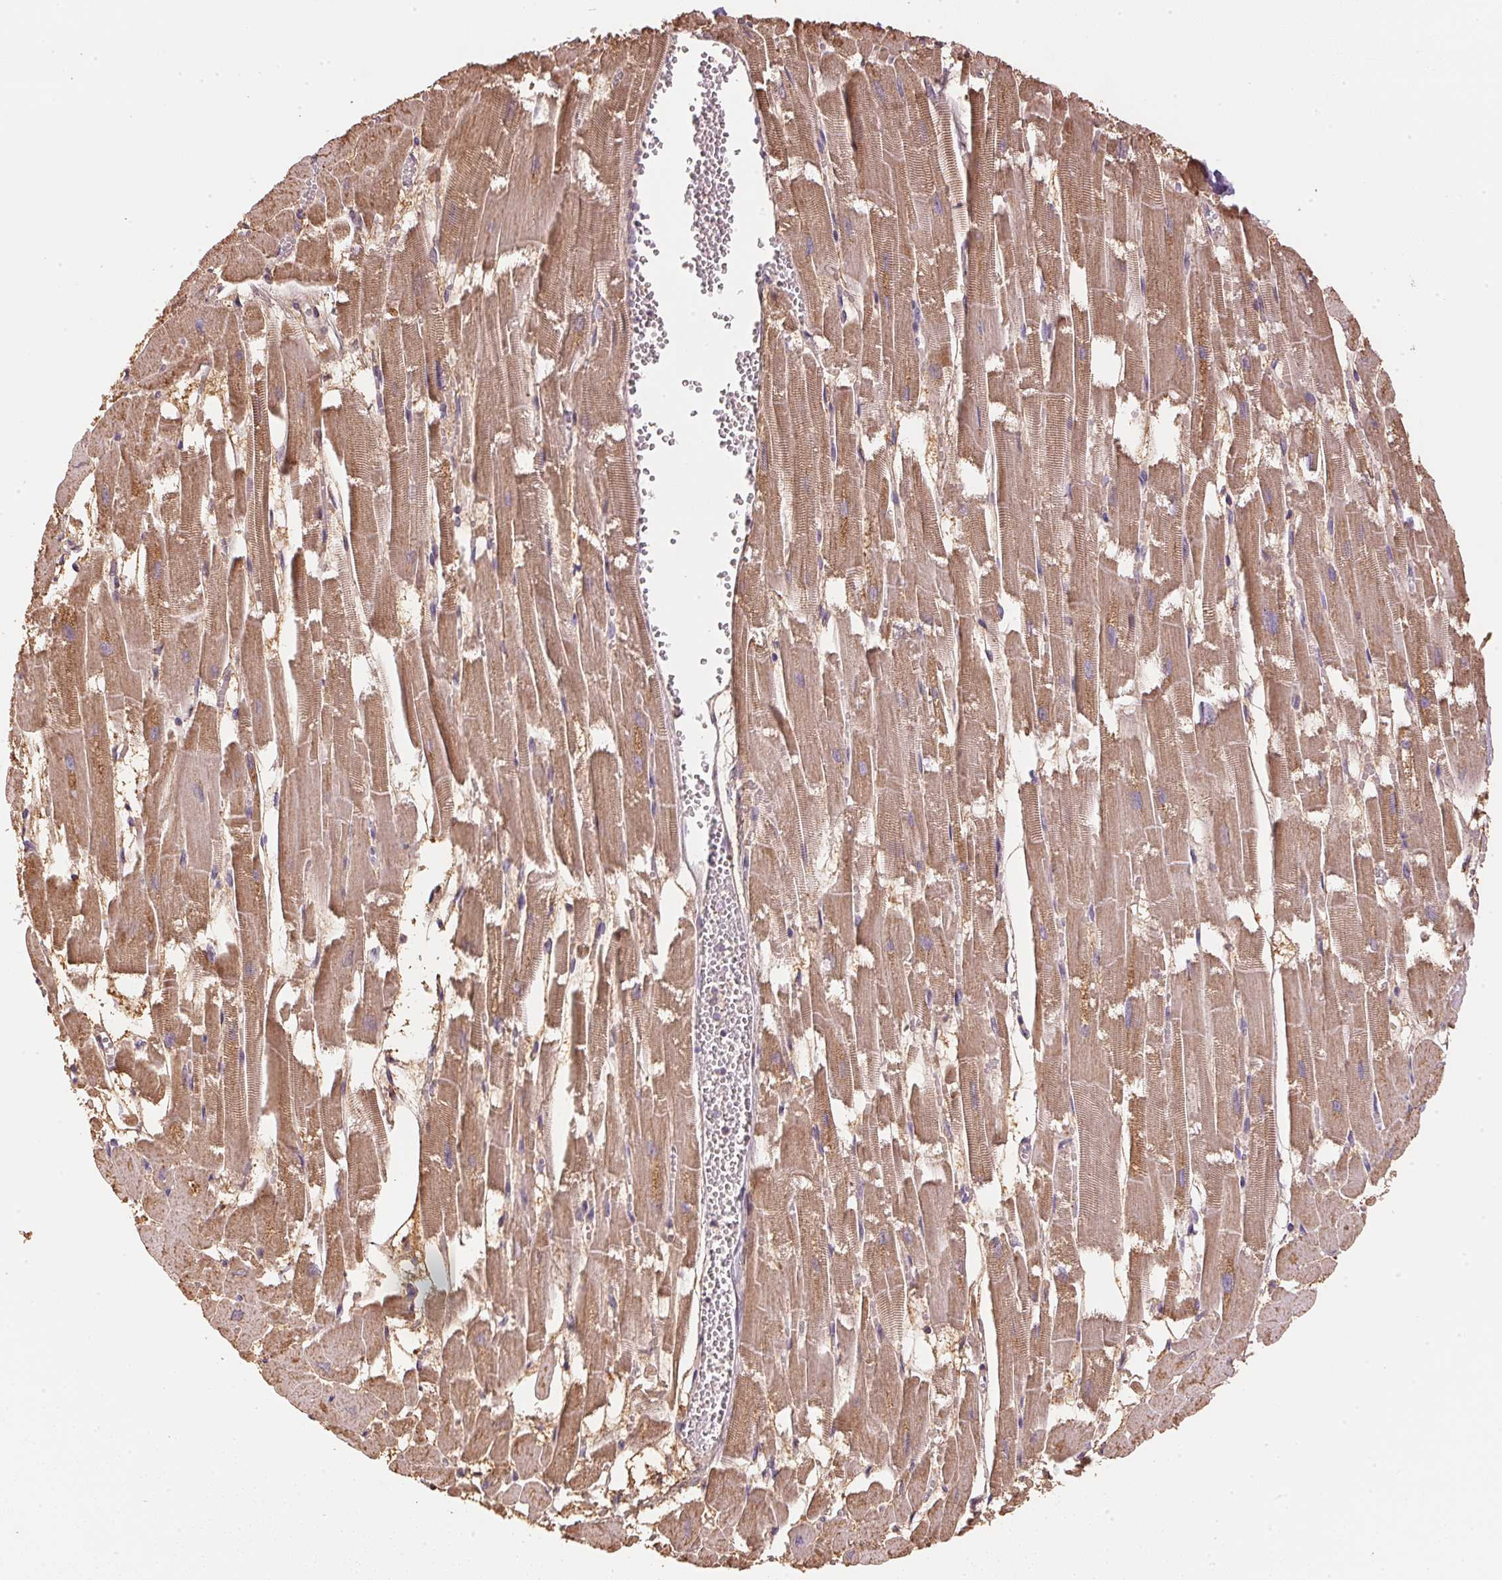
{"staining": {"intensity": "moderate", "quantity": ">75%", "location": "cytoplasmic/membranous"}, "tissue": "heart muscle", "cell_type": "Cardiomyocytes", "image_type": "normal", "snomed": [{"axis": "morphology", "description": "Normal tissue, NOS"}, {"axis": "topography", "description": "Heart"}], "caption": "Immunohistochemical staining of unremarkable human heart muscle shows moderate cytoplasmic/membranous protein expression in about >75% of cardiomyocytes. (Stains: DAB in brown, nuclei in blue, Microscopy: brightfield microscopy at high magnification).", "gene": "SC5D", "patient": {"sex": "female", "age": 52}}